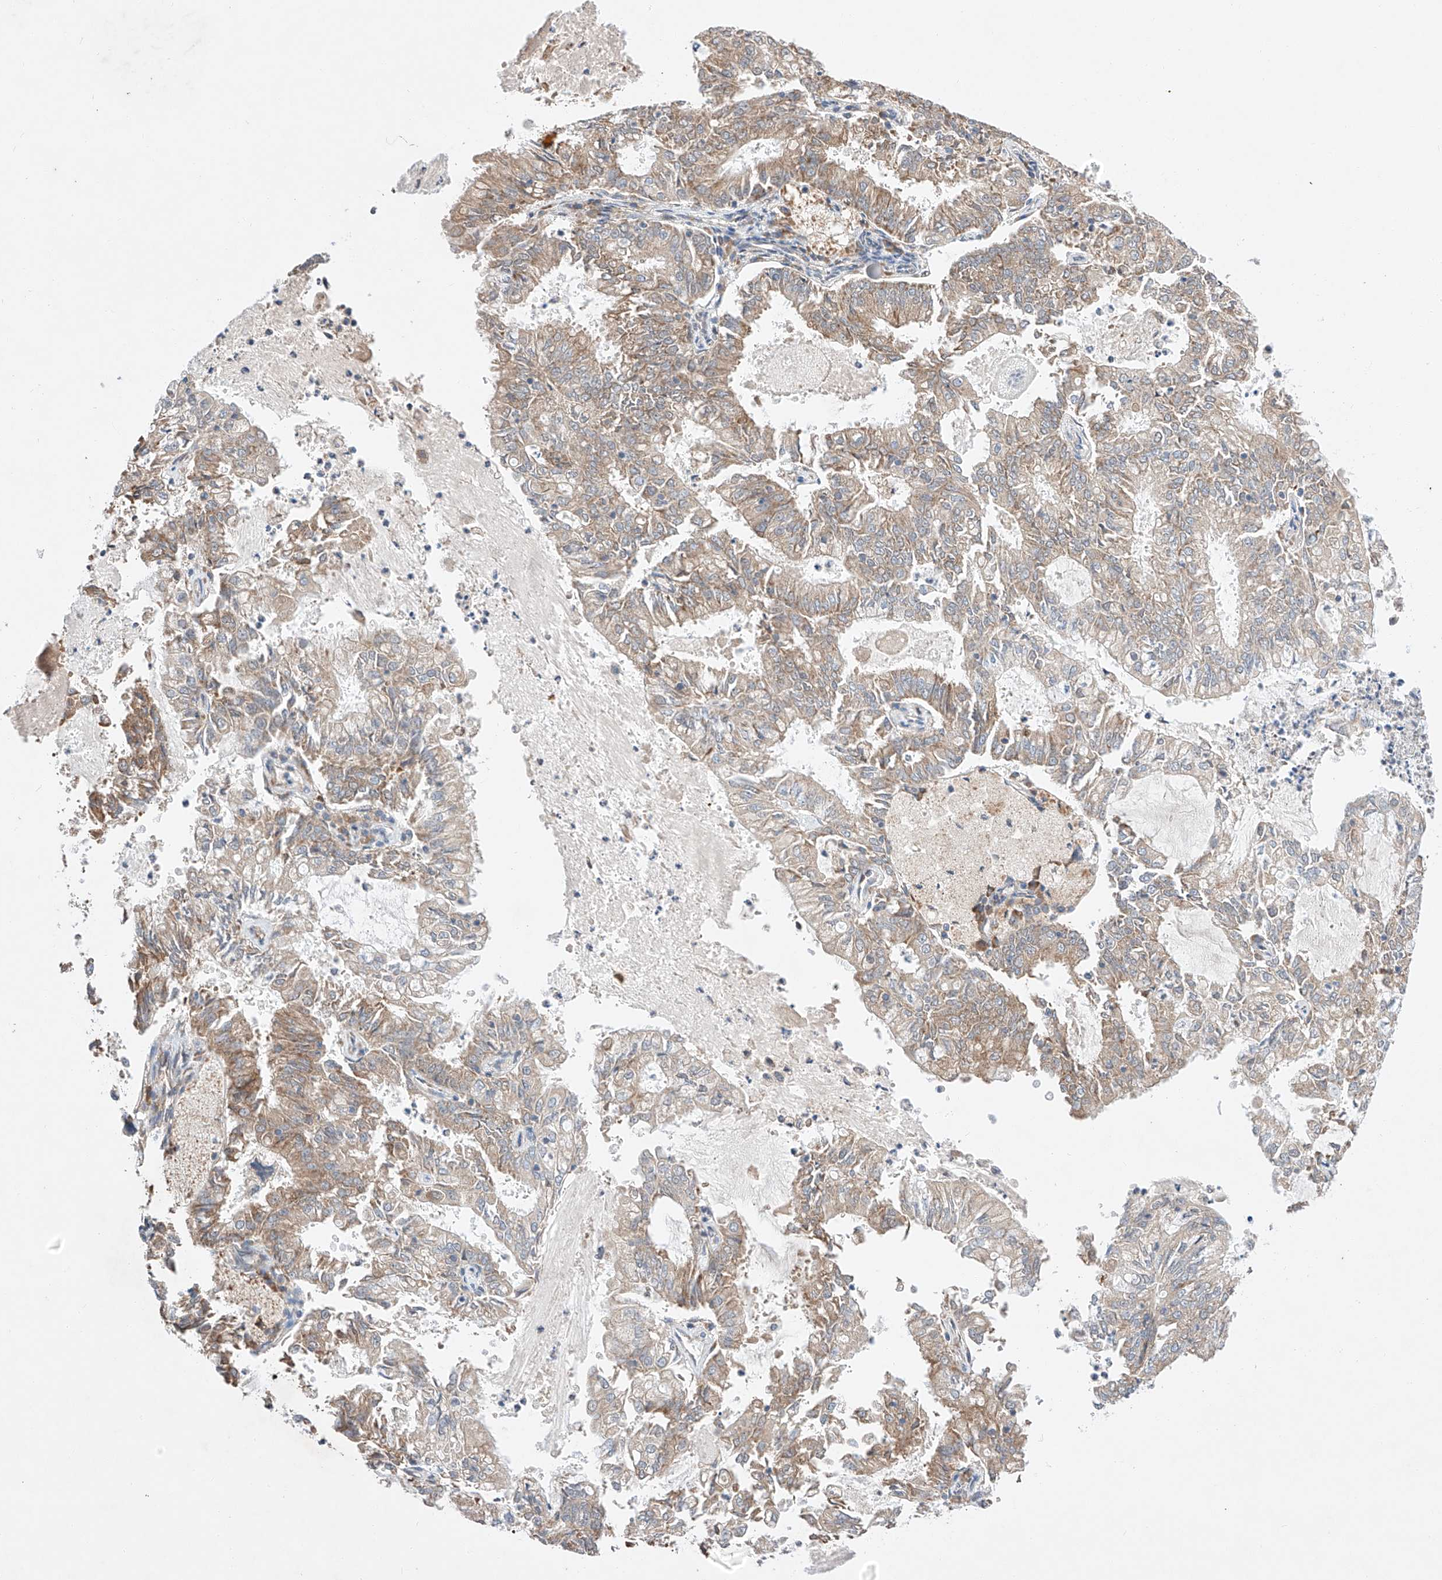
{"staining": {"intensity": "moderate", "quantity": "25%-75%", "location": "cytoplasmic/membranous"}, "tissue": "endometrial cancer", "cell_type": "Tumor cells", "image_type": "cancer", "snomed": [{"axis": "morphology", "description": "Adenocarcinoma, NOS"}, {"axis": "topography", "description": "Endometrium"}], "caption": "Immunohistochemical staining of adenocarcinoma (endometrial) exhibits moderate cytoplasmic/membranous protein expression in approximately 25%-75% of tumor cells.", "gene": "C6orf118", "patient": {"sex": "female", "age": 57}}